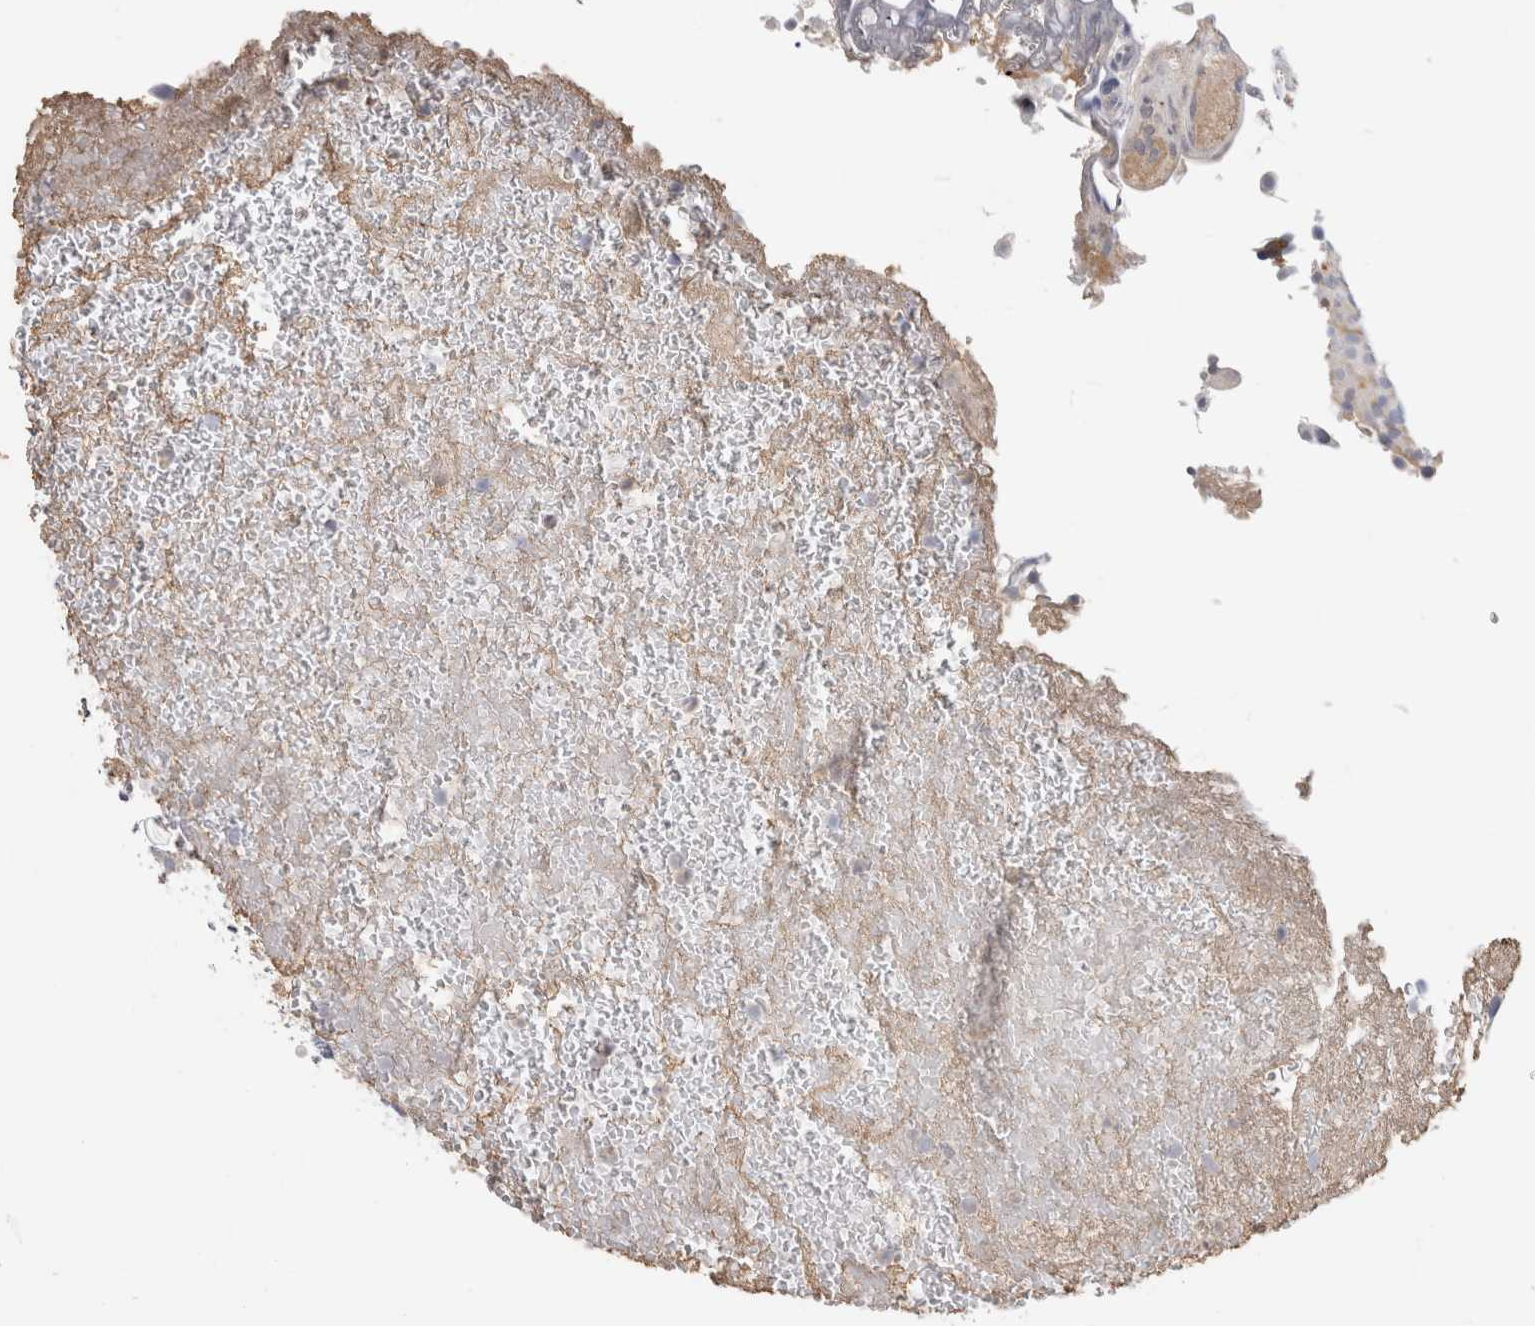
{"staining": {"intensity": "negative", "quantity": "none", "location": "none"}, "tissue": "urothelial cancer", "cell_type": "Tumor cells", "image_type": "cancer", "snomed": [{"axis": "morphology", "description": "Urothelial carcinoma, Low grade"}, {"axis": "topography", "description": "Urinary bladder"}], "caption": "The immunohistochemistry photomicrograph has no significant expression in tumor cells of urothelial carcinoma (low-grade) tissue.", "gene": "PGM1", "patient": {"sex": "male", "age": 78}}